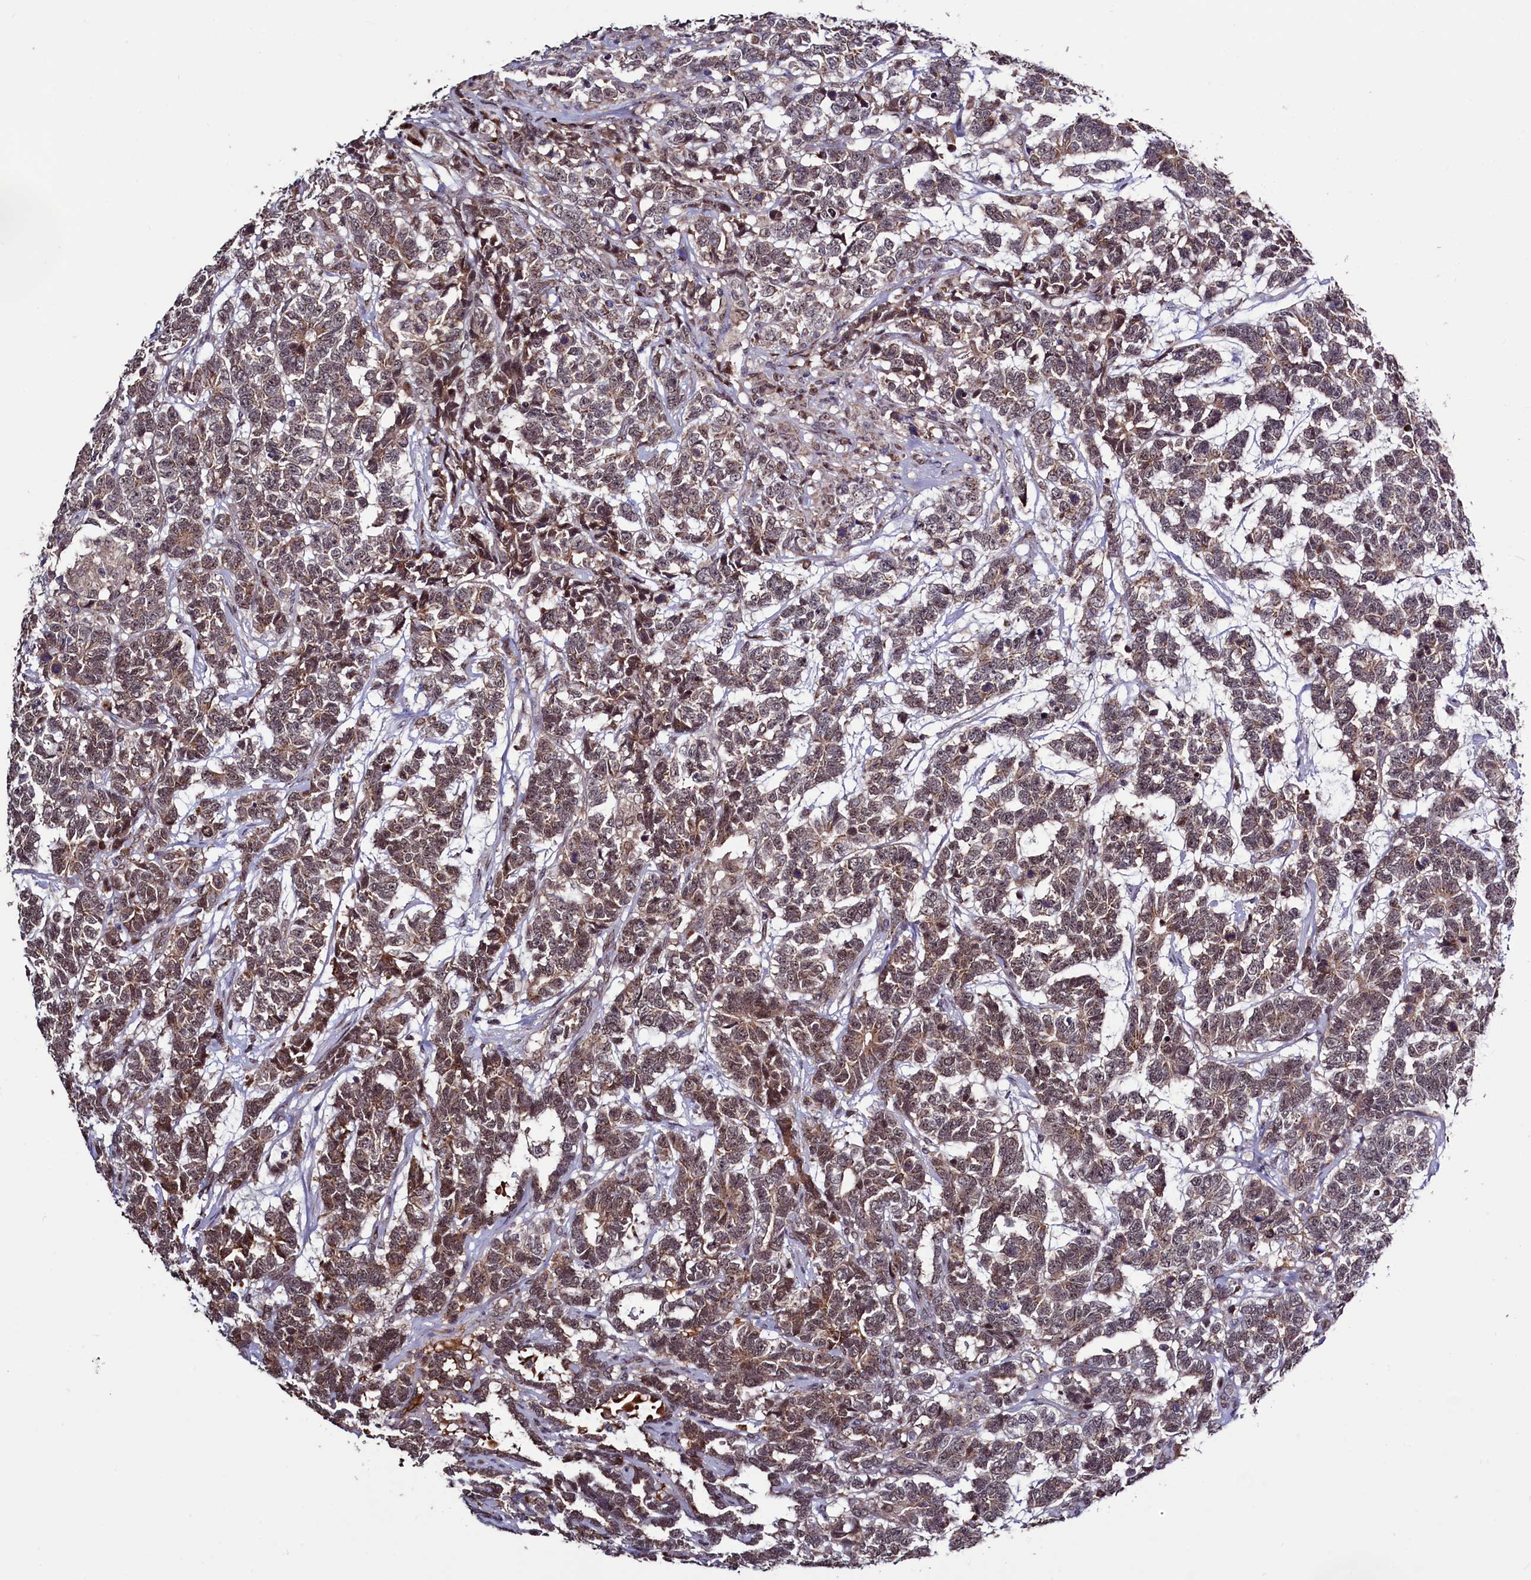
{"staining": {"intensity": "weak", "quantity": ">75%", "location": "cytoplasmic/membranous,nuclear"}, "tissue": "testis cancer", "cell_type": "Tumor cells", "image_type": "cancer", "snomed": [{"axis": "morphology", "description": "Carcinoma, Embryonal, NOS"}, {"axis": "topography", "description": "Testis"}], "caption": "A low amount of weak cytoplasmic/membranous and nuclear positivity is present in about >75% of tumor cells in testis cancer tissue.", "gene": "SEC24C", "patient": {"sex": "male", "age": 26}}